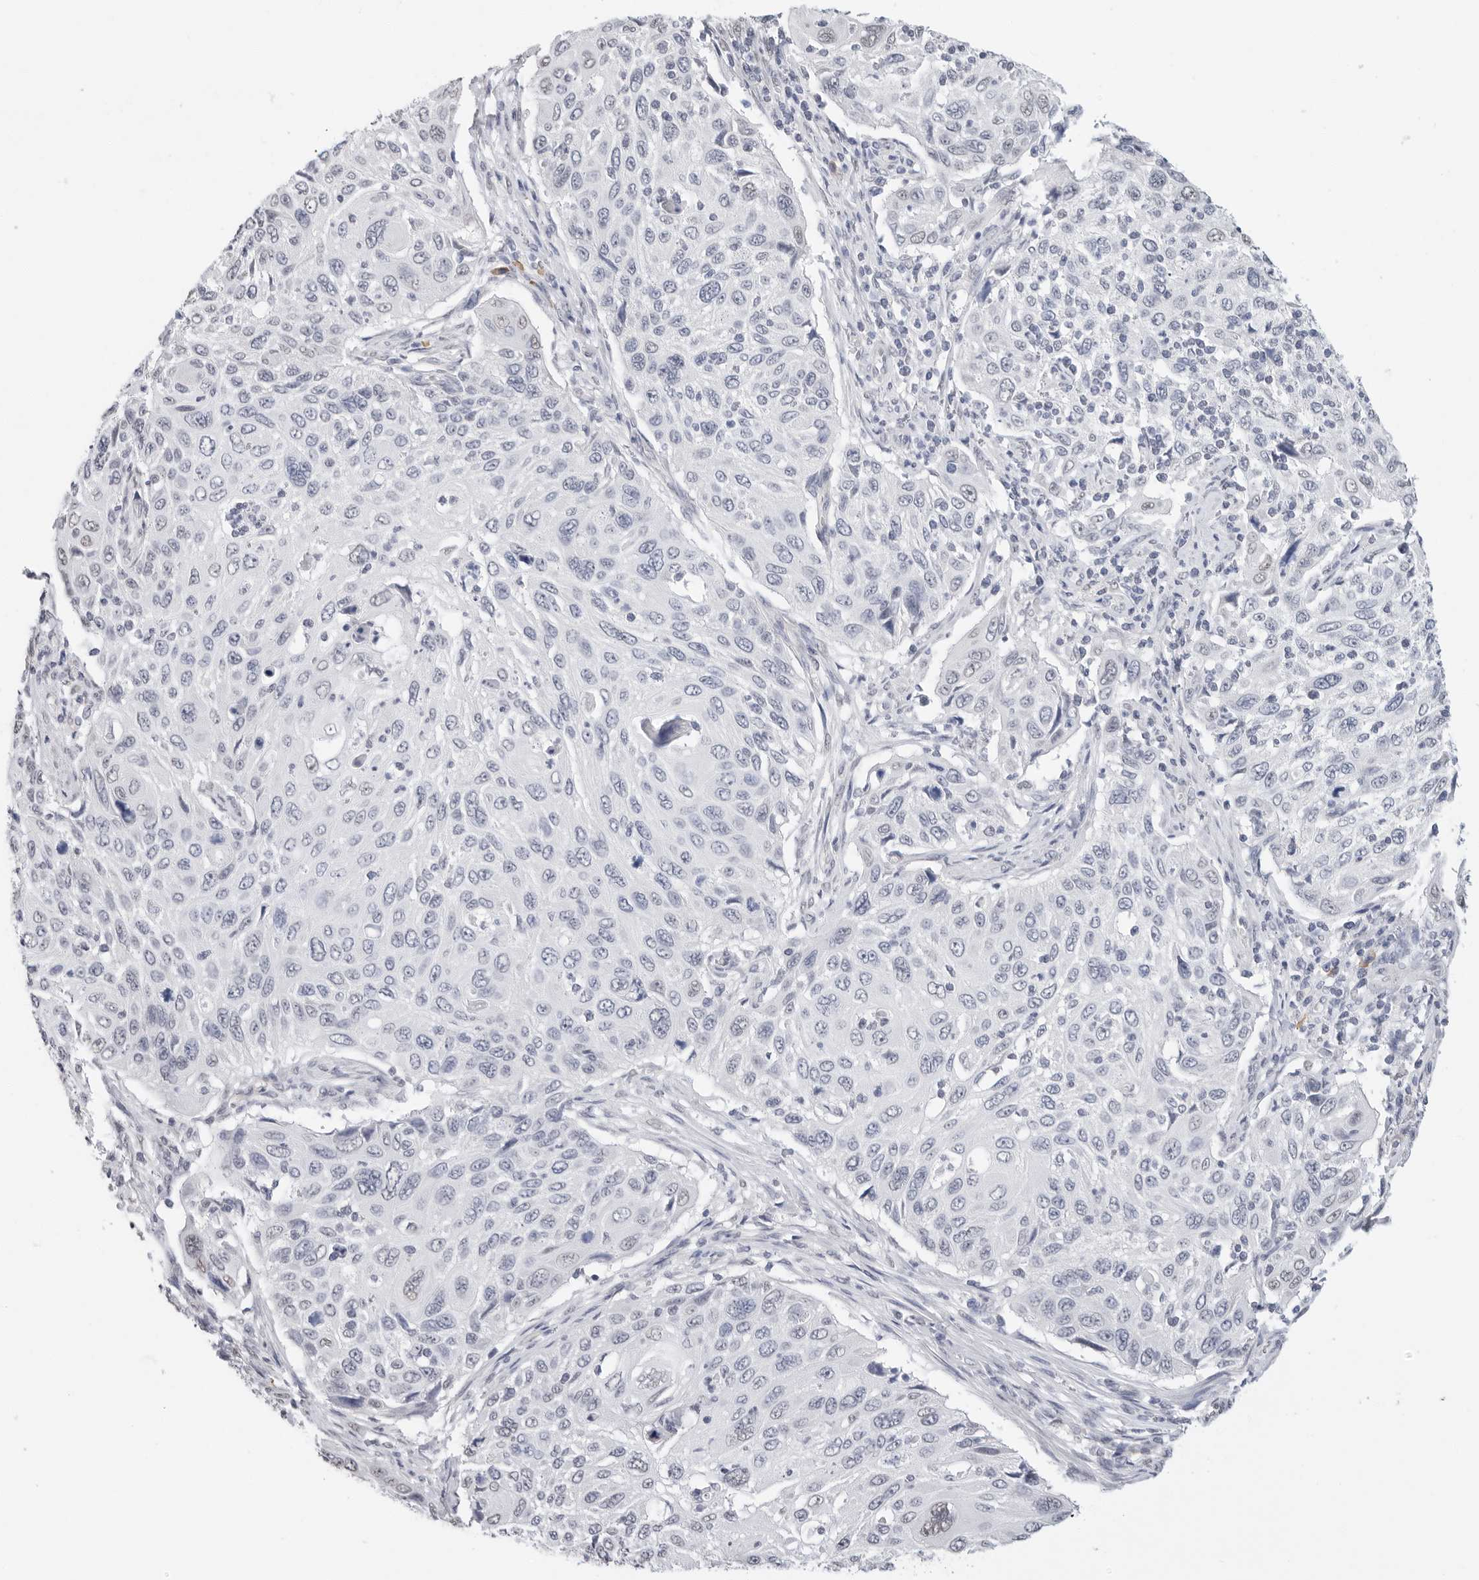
{"staining": {"intensity": "moderate", "quantity": "<25%", "location": "nuclear"}, "tissue": "cervical cancer", "cell_type": "Tumor cells", "image_type": "cancer", "snomed": [{"axis": "morphology", "description": "Squamous cell carcinoma, NOS"}, {"axis": "topography", "description": "Cervix"}], "caption": "Immunohistochemical staining of human cervical cancer (squamous cell carcinoma) displays low levels of moderate nuclear protein positivity in approximately <25% of tumor cells.", "gene": "ARHGEF10", "patient": {"sex": "female", "age": 70}}